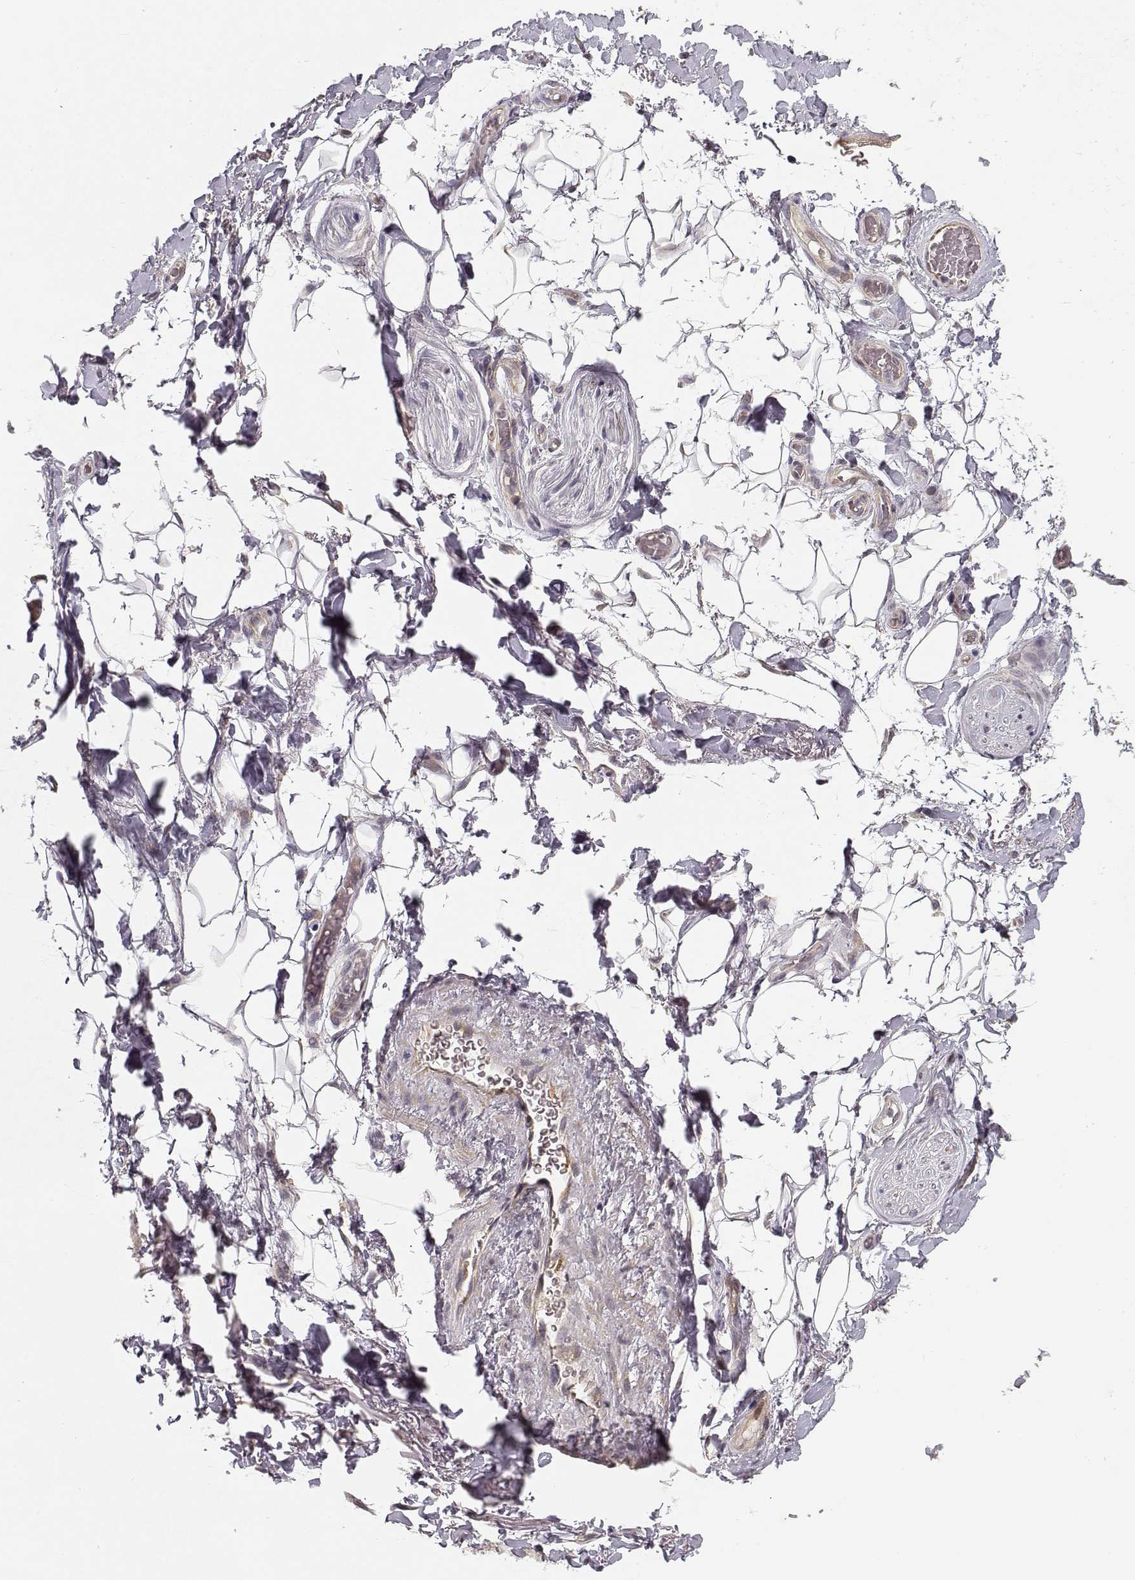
{"staining": {"intensity": "negative", "quantity": "none", "location": "none"}, "tissue": "adipose tissue", "cell_type": "Adipocytes", "image_type": "normal", "snomed": [{"axis": "morphology", "description": "Normal tissue, NOS"}, {"axis": "topography", "description": "Anal"}, {"axis": "topography", "description": "Peripheral nerve tissue"}], "caption": "This image is of benign adipose tissue stained with IHC to label a protein in brown with the nuclei are counter-stained blue. There is no positivity in adipocytes.", "gene": "RGS9BP", "patient": {"sex": "male", "age": 53}}